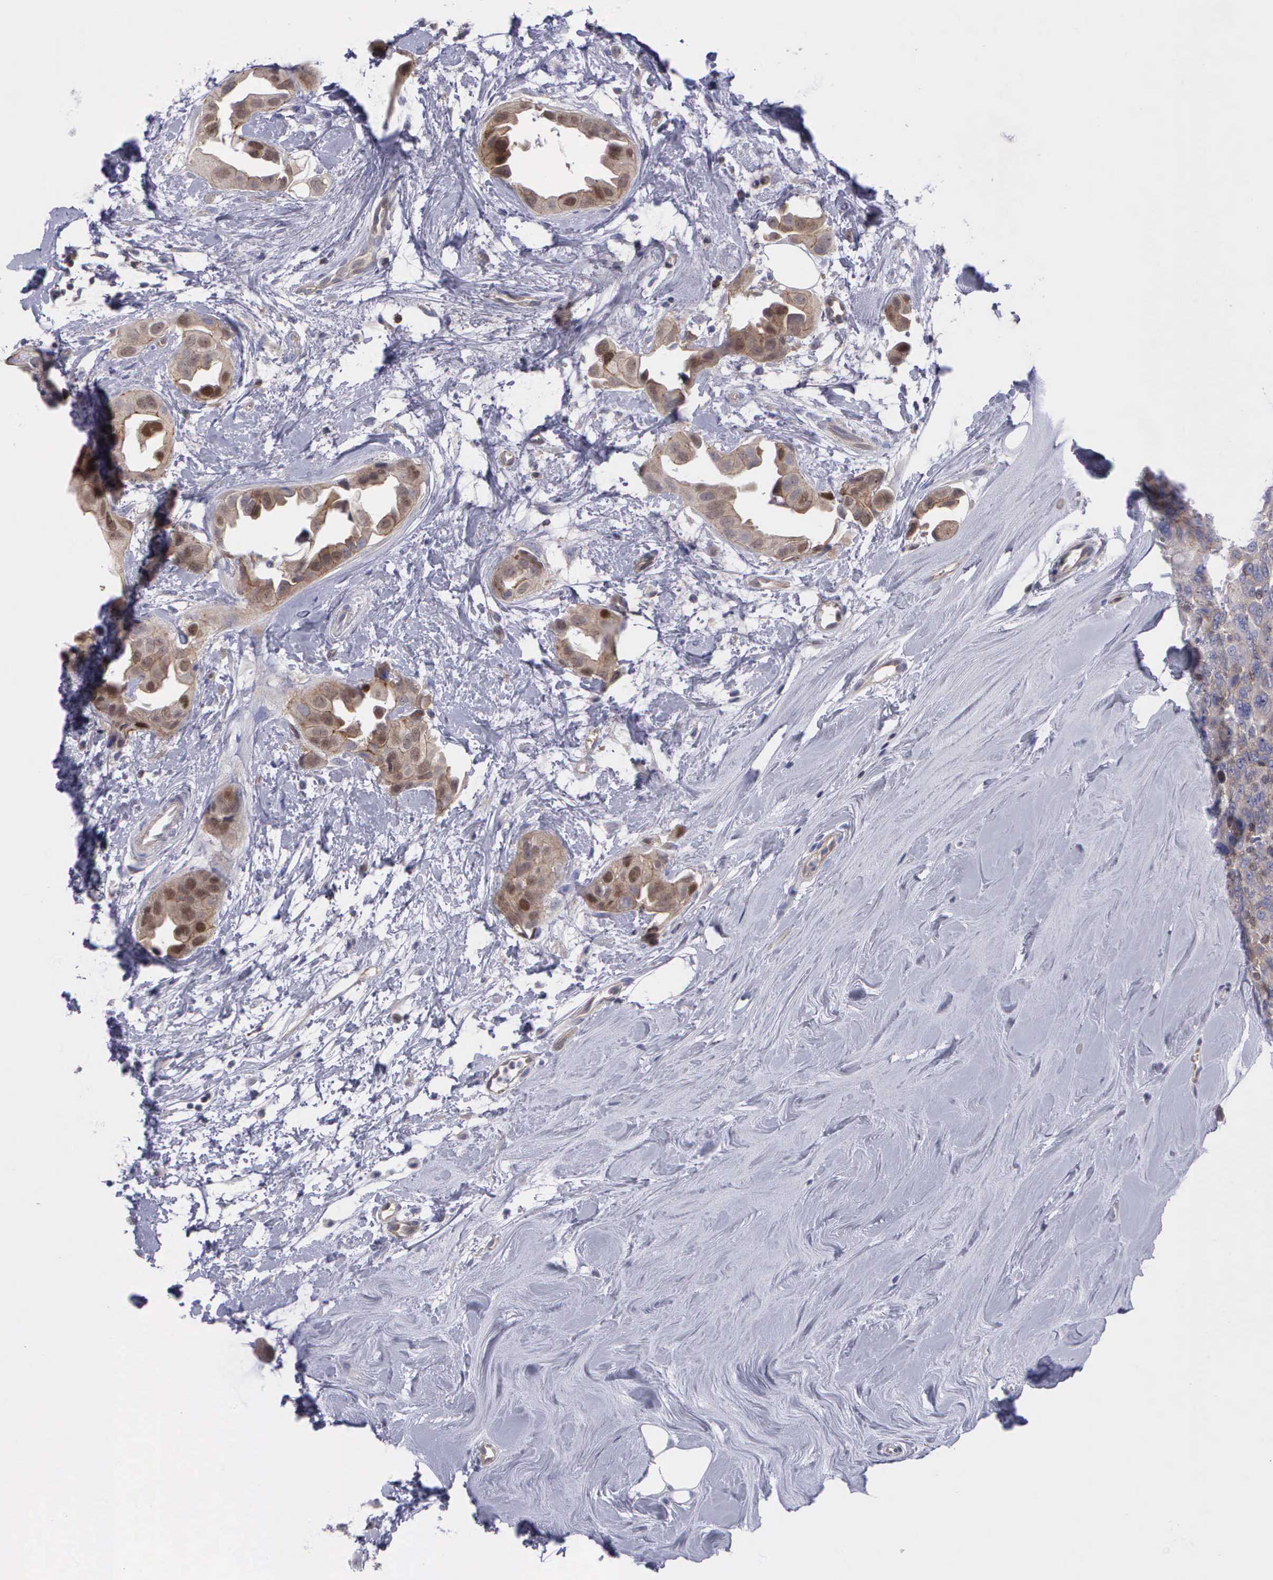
{"staining": {"intensity": "moderate", "quantity": ">75%", "location": "cytoplasmic/membranous,nuclear"}, "tissue": "breast cancer", "cell_type": "Tumor cells", "image_type": "cancer", "snomed": [{"axis": "morphology", "description": "Duct carcinoma"}, {"axis": "topography", "description": "Breast"}], "caption": "Tumor cells show medium levels of moderate cytoplasmic/membranous and nuclear expression in approximately >75% of cells in breast cancer (intraductal carcinoma).", "gene": "MICAL3", "patient": {"sex": "female", "age": 40}}